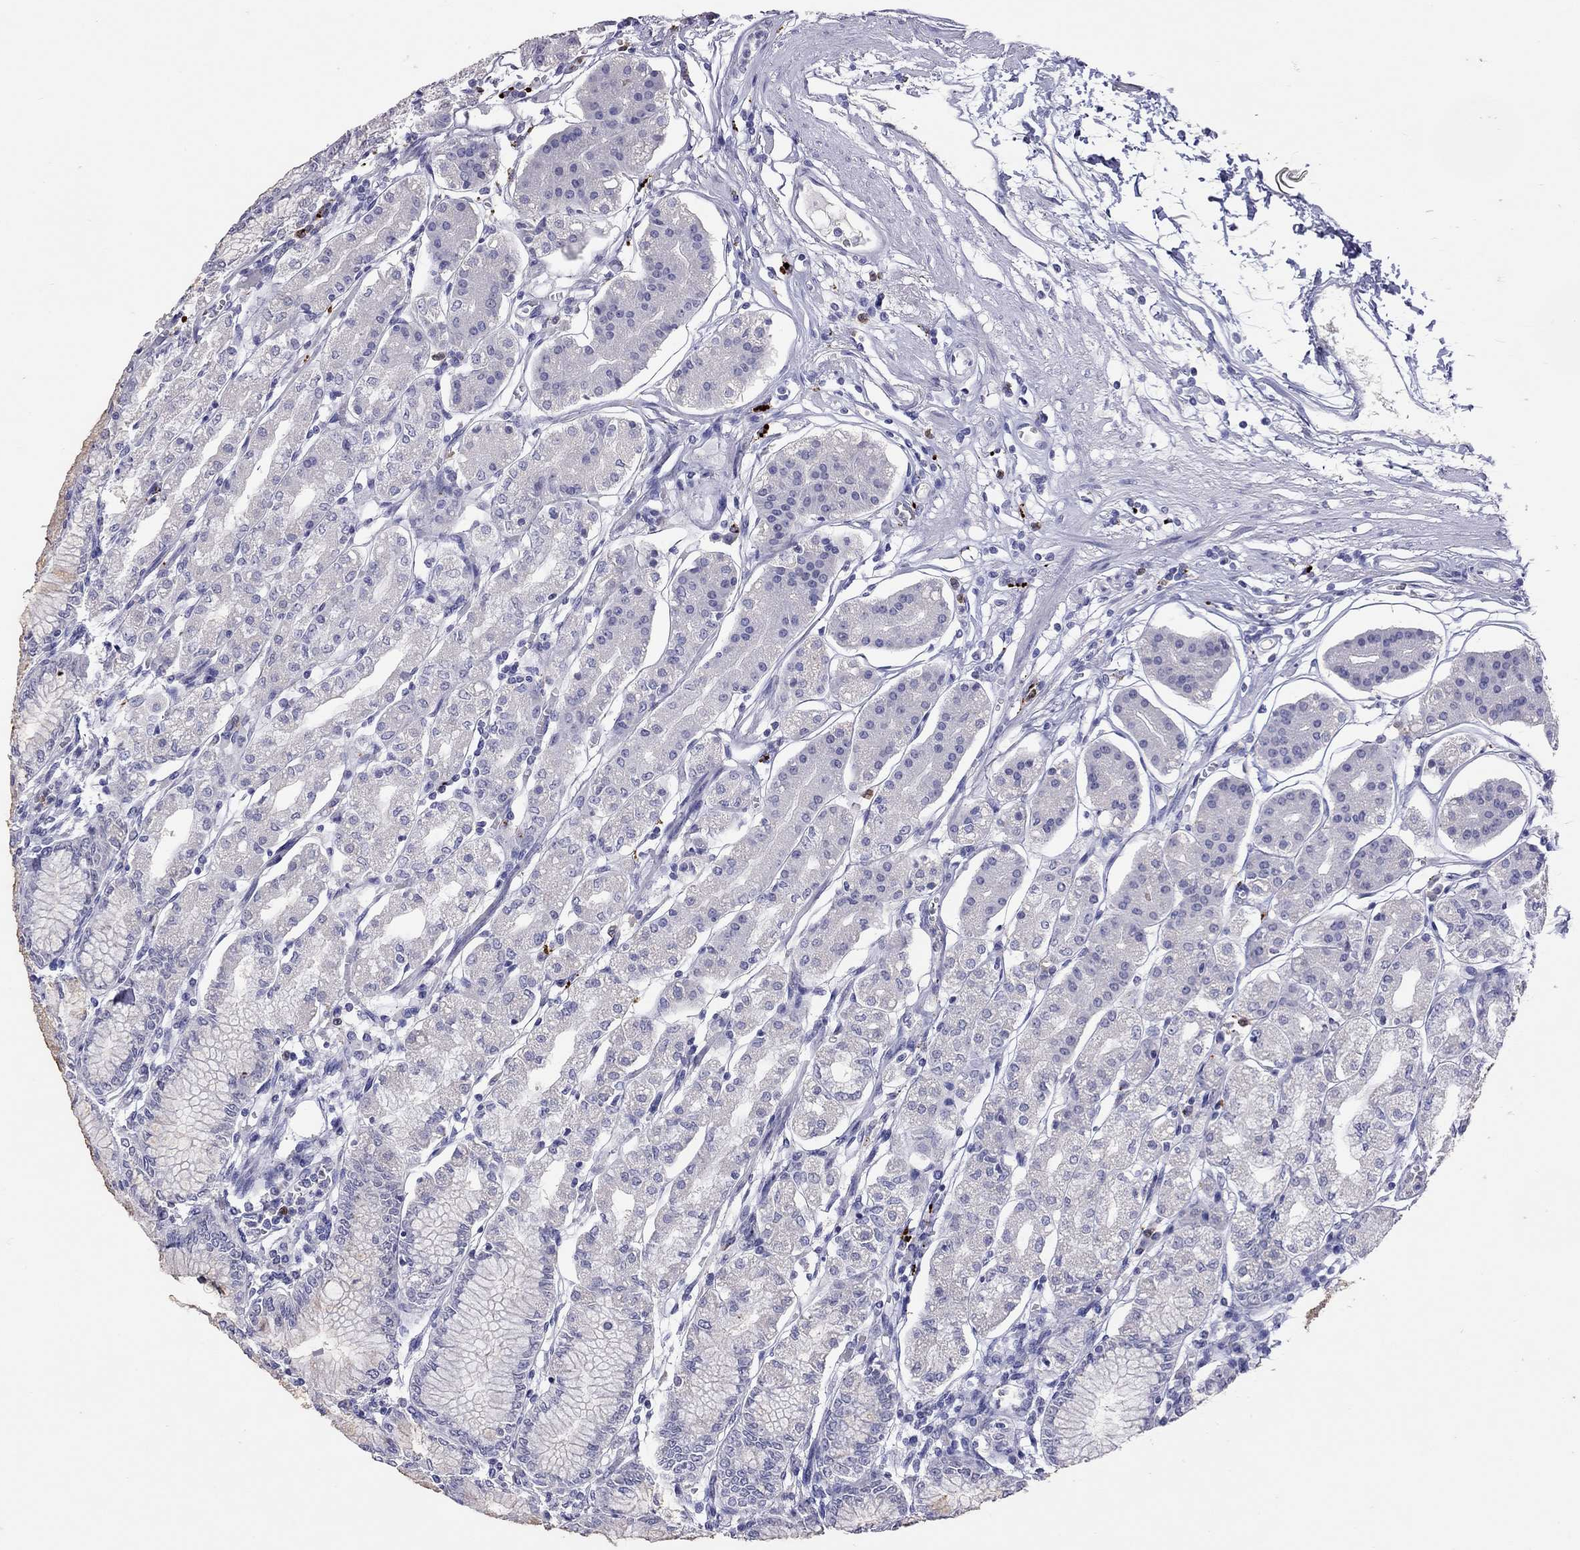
{"staining": {"intensity": "negative", "quantity": "none", "location": "none"}, "tissue": "stomach", "cell_type": "Glandular cells", "image_type": "normal", "snomed": [{"axis": "morphology", "description": "Normal tissue, NOS"}, {"axis": "topography", "description": "Skeletal muscle"}, {"axis": "topography", "description": "Stomach"}], "caption": "Immunohistochemistry micrograph of unremarkable stomach: human stomach stained with DAB (3,3'-diaminobenzidine) shows no significant protein expression in glandular cells.", "gene": "SLAMF1", "patient": {"sex": "female", "age": 57}}